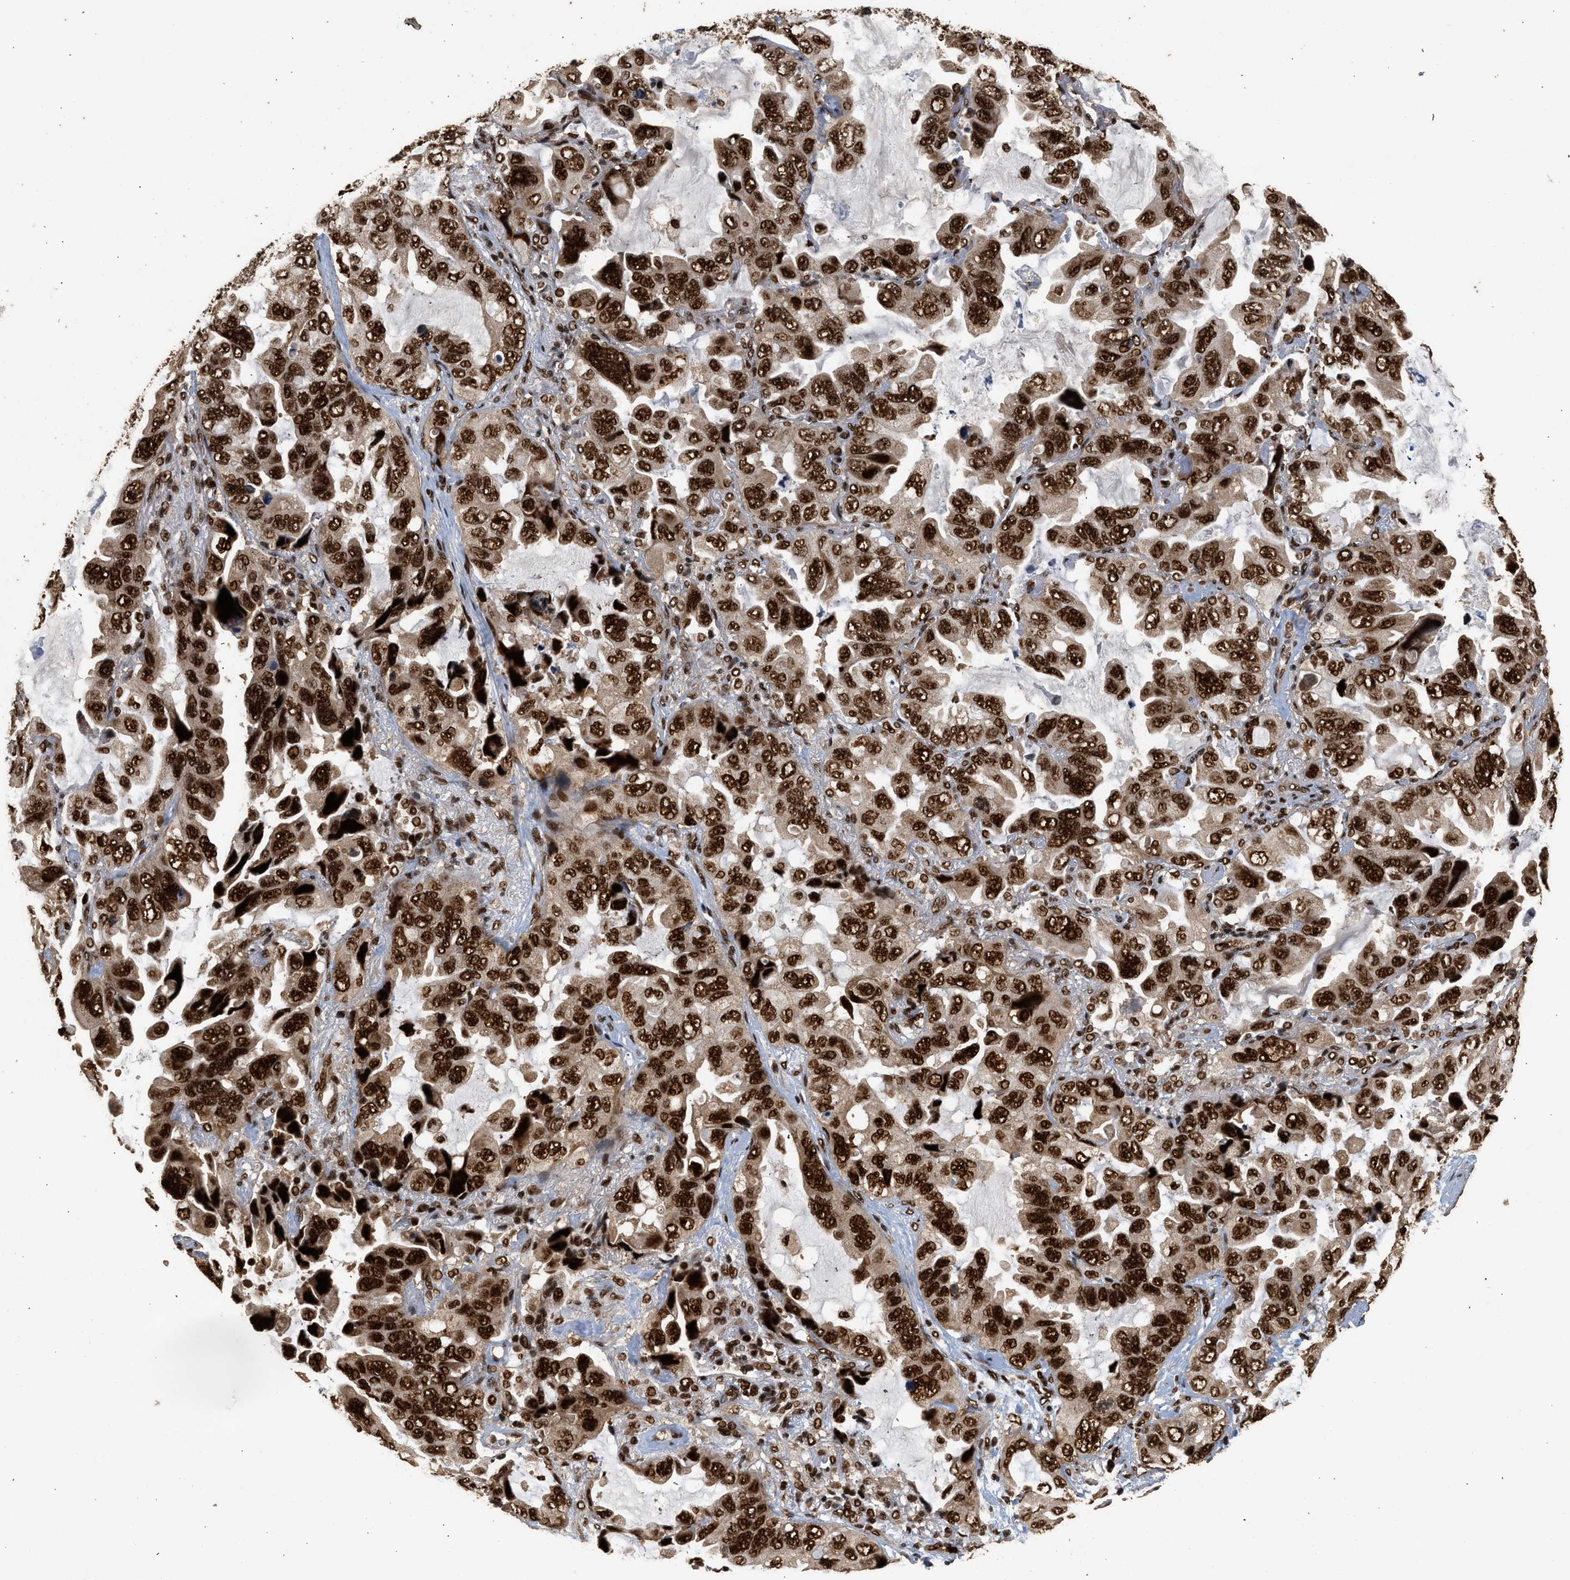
{"staining": {"intensity": "strong", "quantity": ">75%", "location": "nuclear"}, "tissue": "lung cancer", "cell_type": "Tumor cells", "image_type": "cancer", "snomed": [{"axis": "morphology", "description": "Squamous cell carcinoma, NOS"}, {"axis": "topography", "description": "Lung"}], "caption": "Tumor cells show strong nuclear staining in about >75% of cells in lung cancer (squamous cell carcinoma).", "gene": "PPP4R3B", "patient": {"sex": "female", "age": 73}}